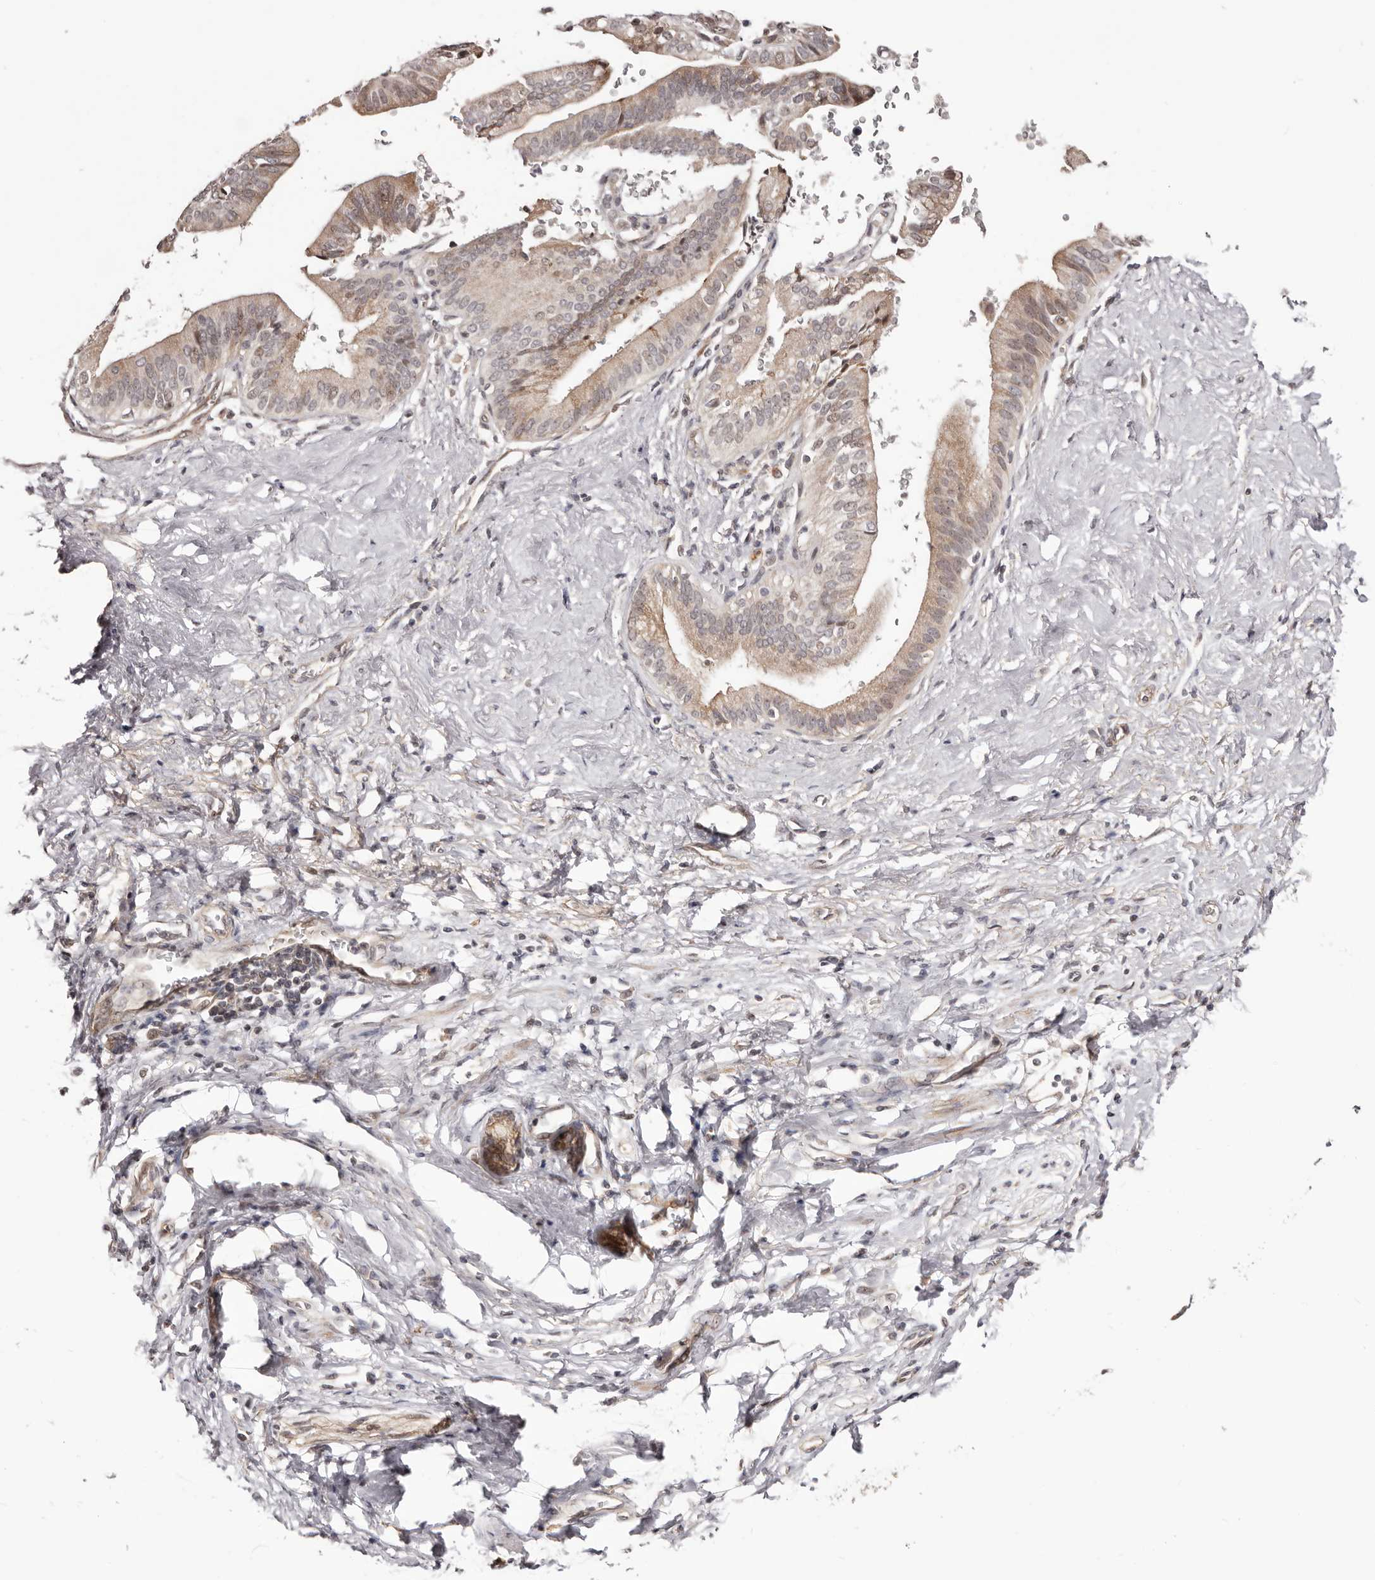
{"staining": {"intensity": "weak", "quantity": ">75%", "location": "cytoplasmic/membranous,nuclear"}, "tissue": "pancreatic cancer", "cell_type": "Tumor cells", "image_type": "cancer", "snomed": [{"axis": "morphology", "description": "Adenocarcinoma, NOS"}, {"axis": "topography", "description": "Pancreas"}], "caption": "The image demonstrates immunohistochemical staining of pancreatic cancer (adenocarcinoma). There is weak cytoplasmic/membranous and nuclear positivity is seen in about >75% of tumor cells. (DAB (3,3'-diaminobenzidine) IHC, brown staining for protein, blue staining for nuclei).", "gene": "NOL12", "patient": {"sex": "female", "age": 72}}